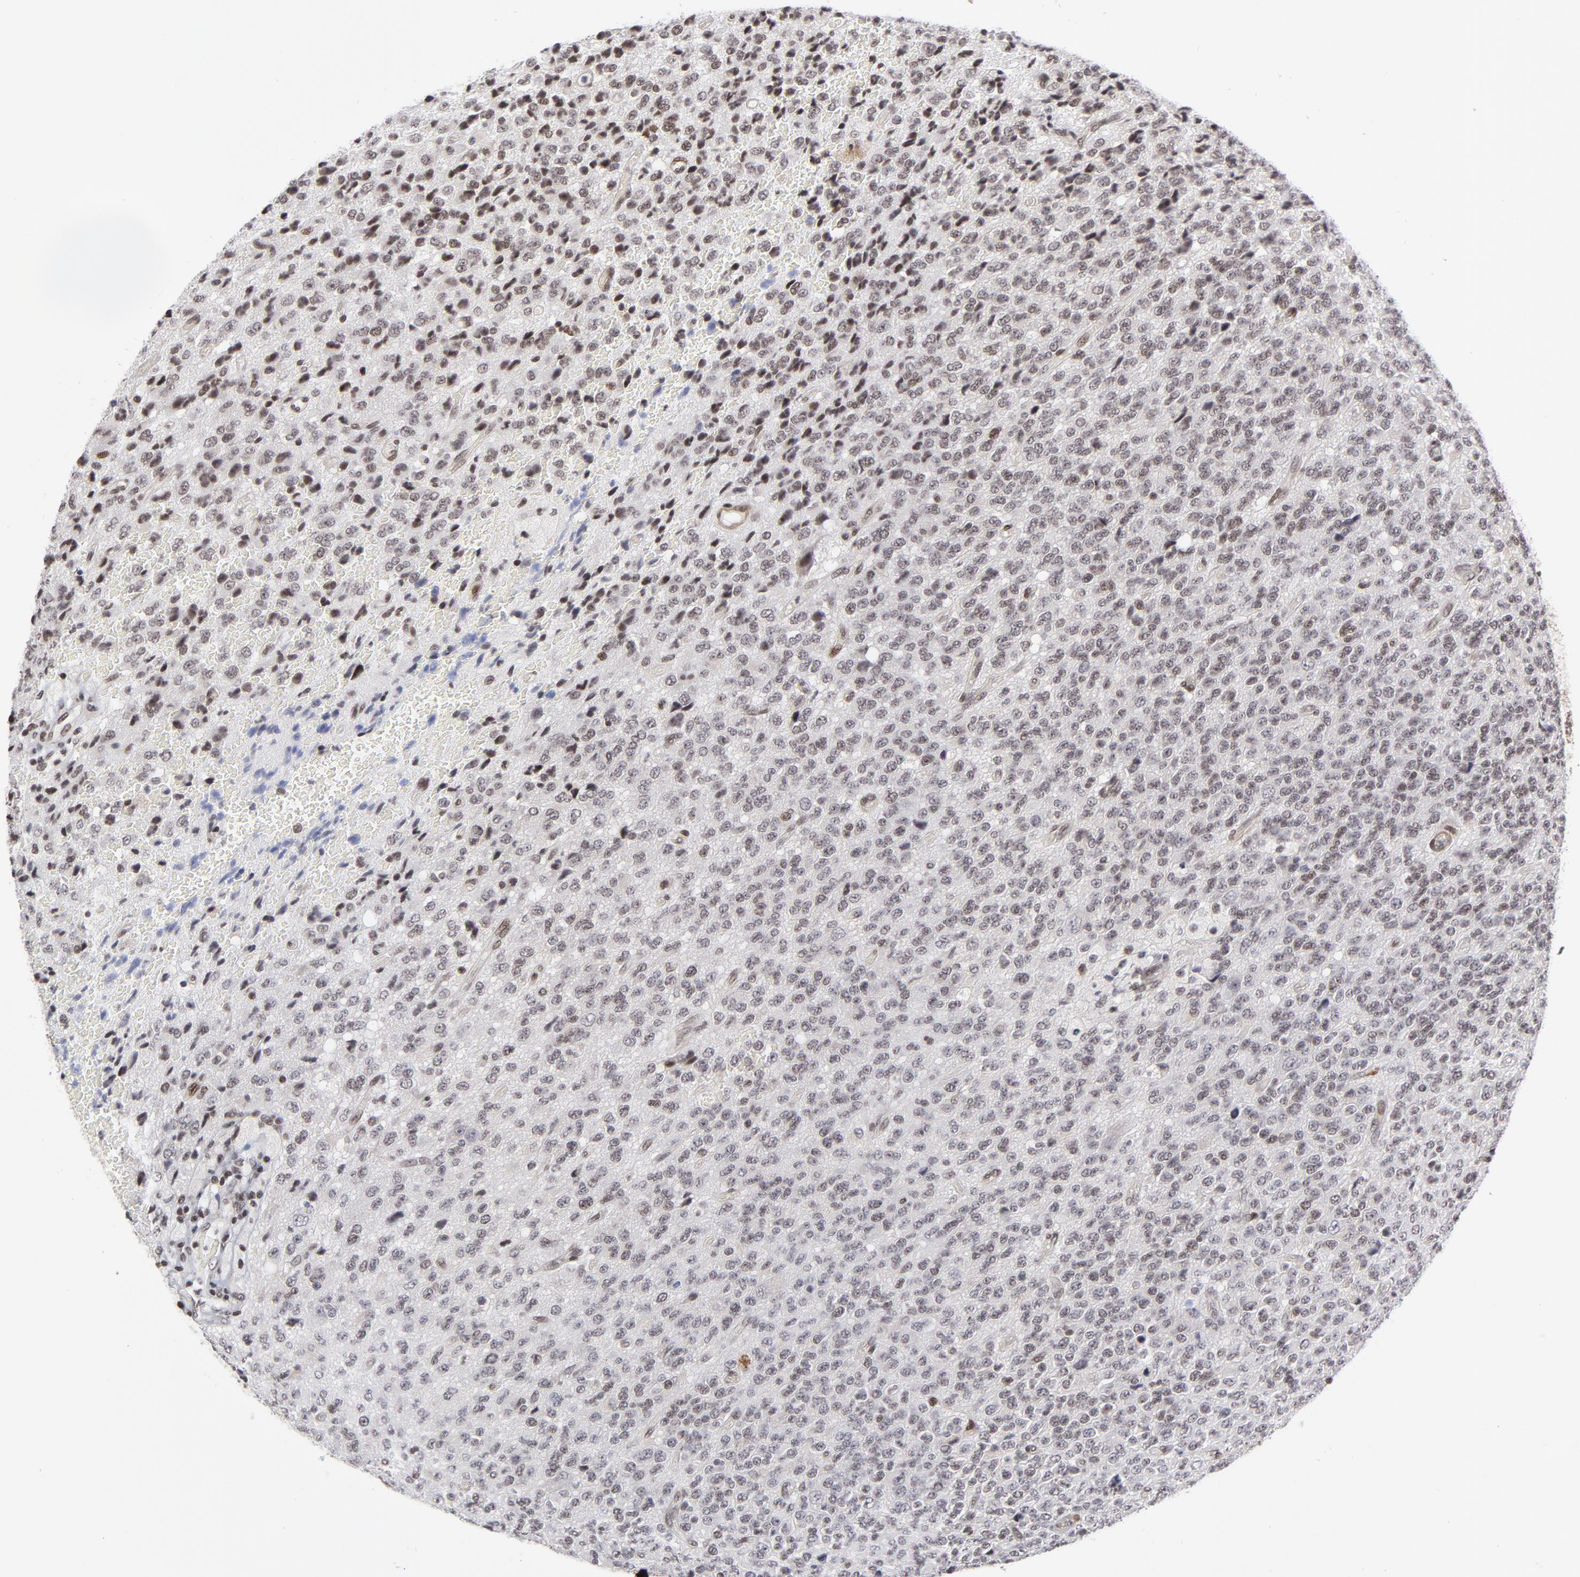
{"staining": {"intensity": "strong", "quantity": ">75%", "location": "nuclear"}, "tissue": "glioma", "cell_type": "Tumor cells", "image_type": "cancer", "snomed": [{"axis": "morphology", "description": "Glioma, malignant, High grade"}, {"axis": "topography", "description": "pancreas cauda"}], "caption": "Malignant high-grade glioma tissue demonstrates strong nuclear expression in approximately >75% of tumor cells", "gene": "CTCF", "patient": {"sex": "male", "age": 60}}